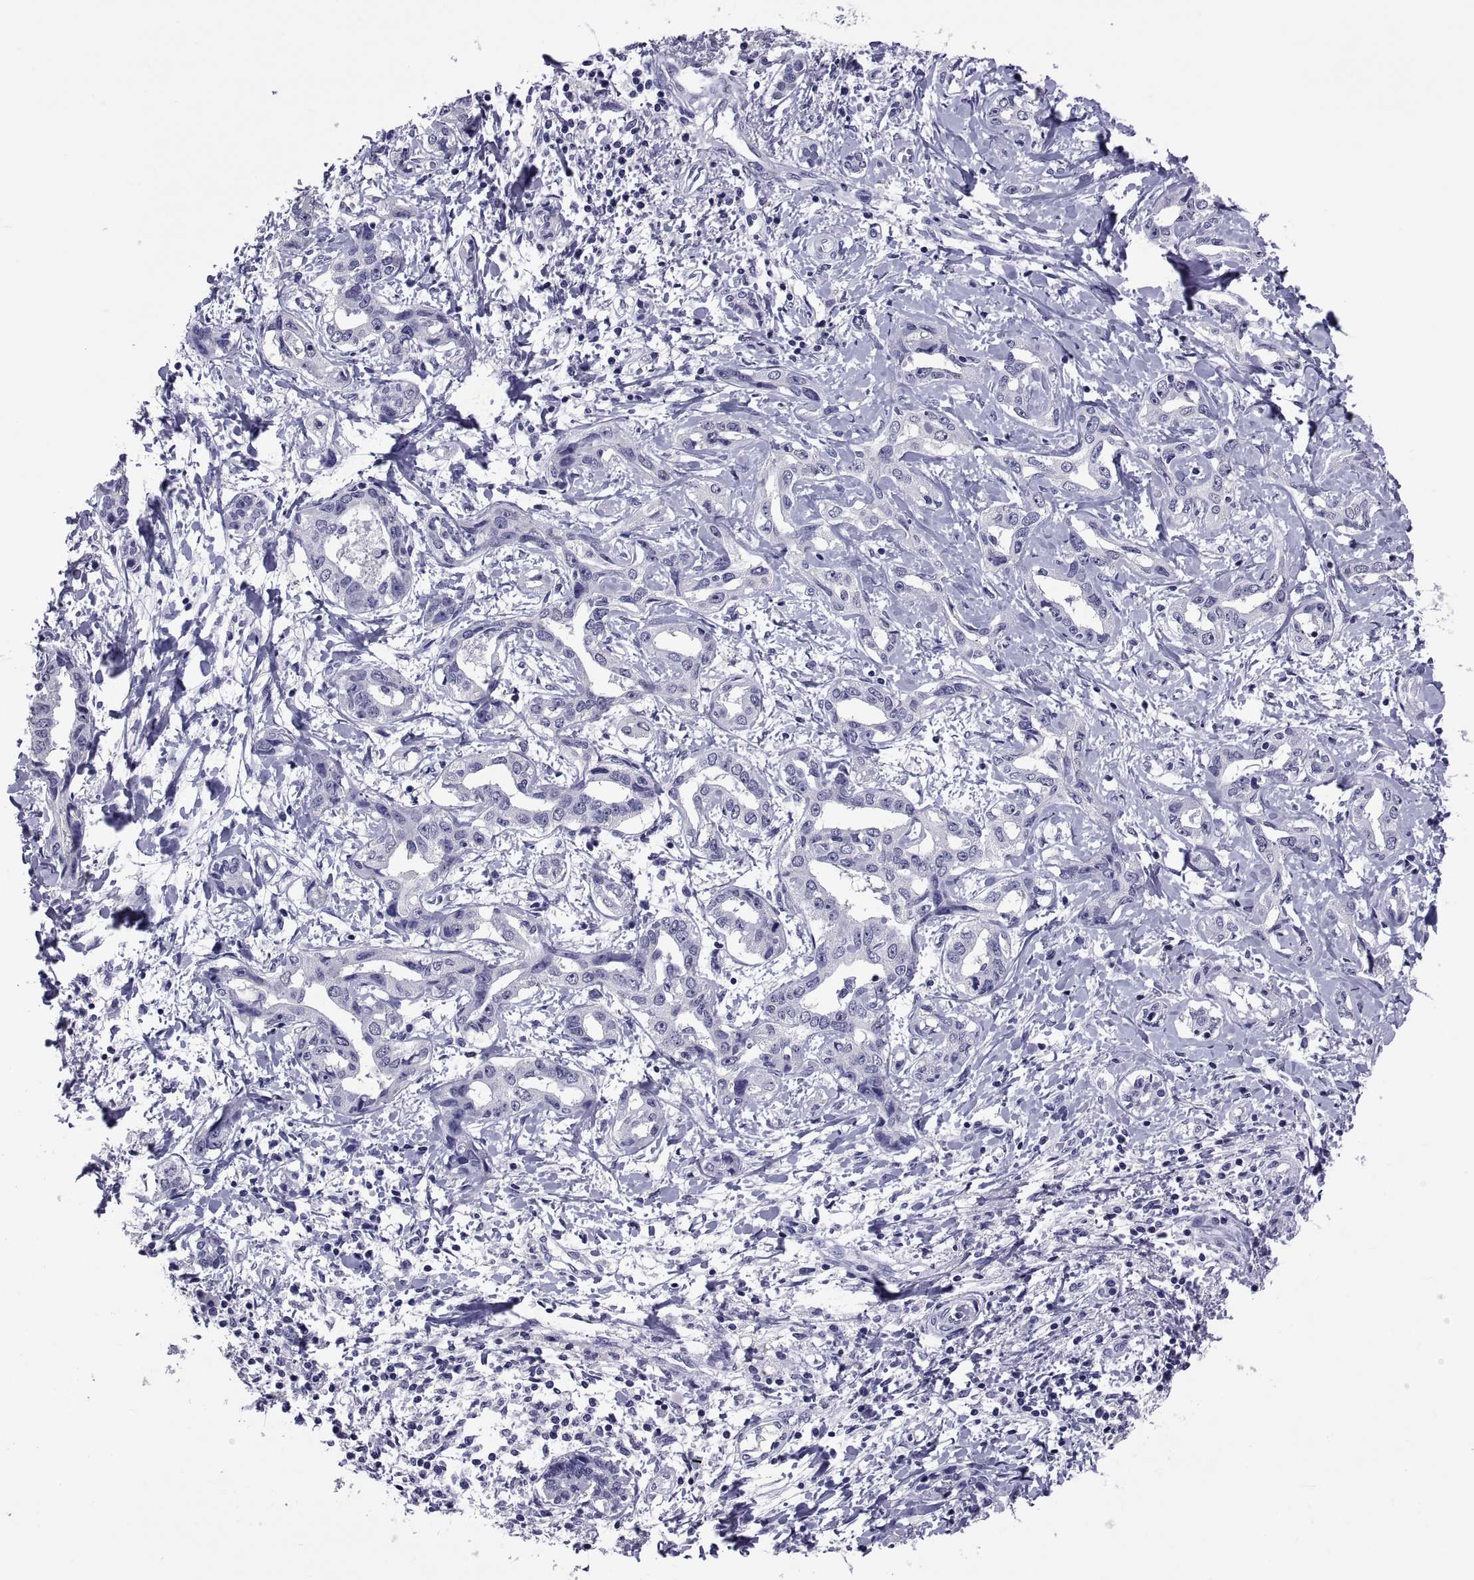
{"staining": {"intensity": "negative", "quantity": "none", "location": "none"}, "tissue": "liver cancer", "cell_type": "Tumor cells", "image_type": "cancer", "snomed": [{"axis": "morphology", "description": "Cholangiocarcinoma"}, {"axis": "topography", "description": "Liver"}], "caption": "IHC photomicrograph of human liver cancer (cholangiocarcinoma) stained for a protein (brown), which exhibits no expression in tumor cells.", "gene": "TGFBR3L", "patient": {"sex": "male", "age": 59}}